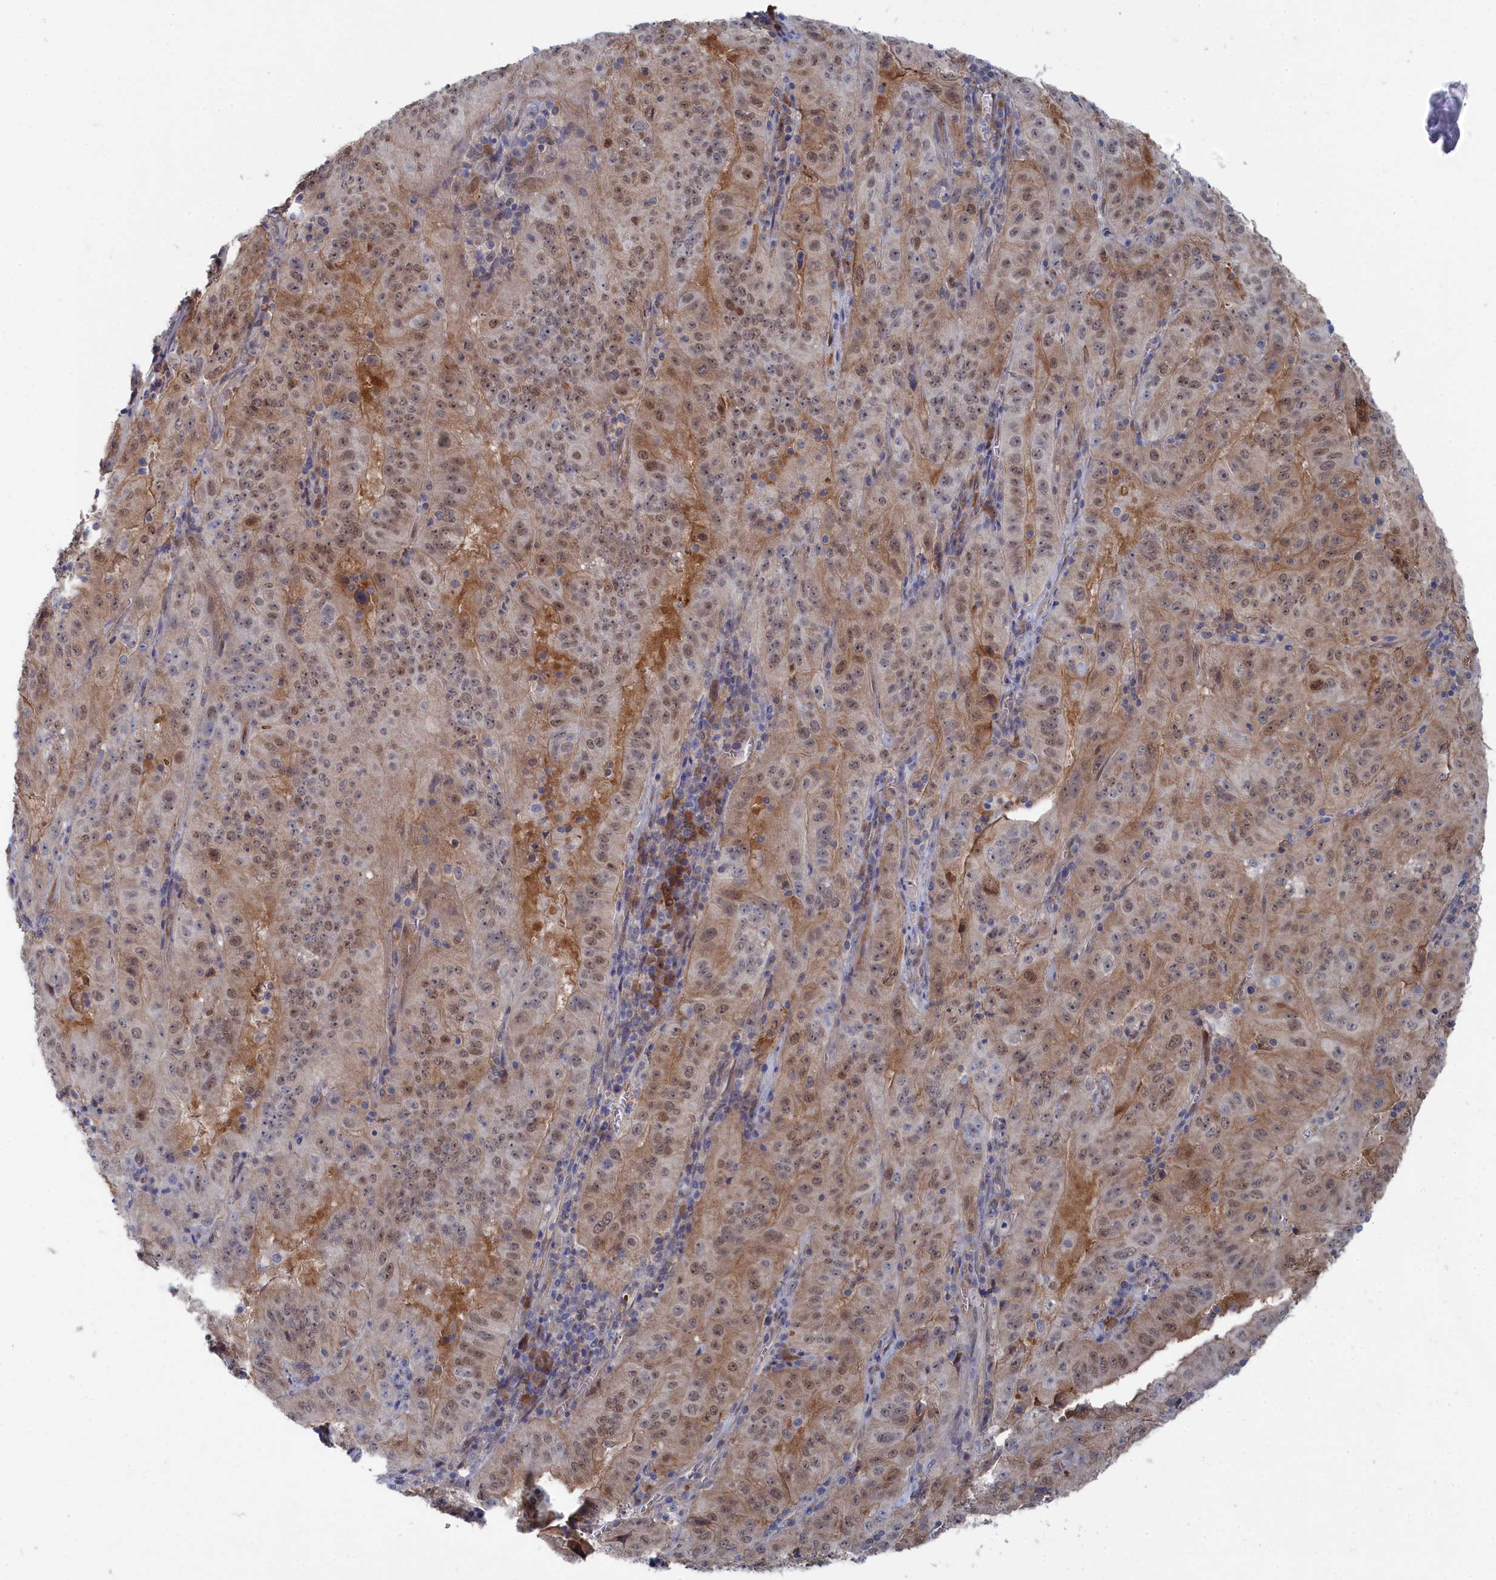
{"staining": {"intensity": "weak", "quantity": ">75%", "location": "cytoplasmic/membranous,nuclear"}, "tissue": "pancreatic cancer", "cell_type": "Tumor cells", "image_type": "cancer", "snomed": [{"axis": "morphology", "description": "Adenocarcinoma, NOS"}, {"axis": "topography", "description": "Pancreas"}], "caption": "Protein analysis of pancreatic adenocarcinoma tissue reveals weak cytoplasmic/membranous and nuclear expression in about >75% of tumor cells. Using DAB (brown) and hematoxylin (blue) stains, captured at high magnification using brightfield microscopy.", "gene": "IRGQ", "patient": {"sex": "male", "age": 63}}